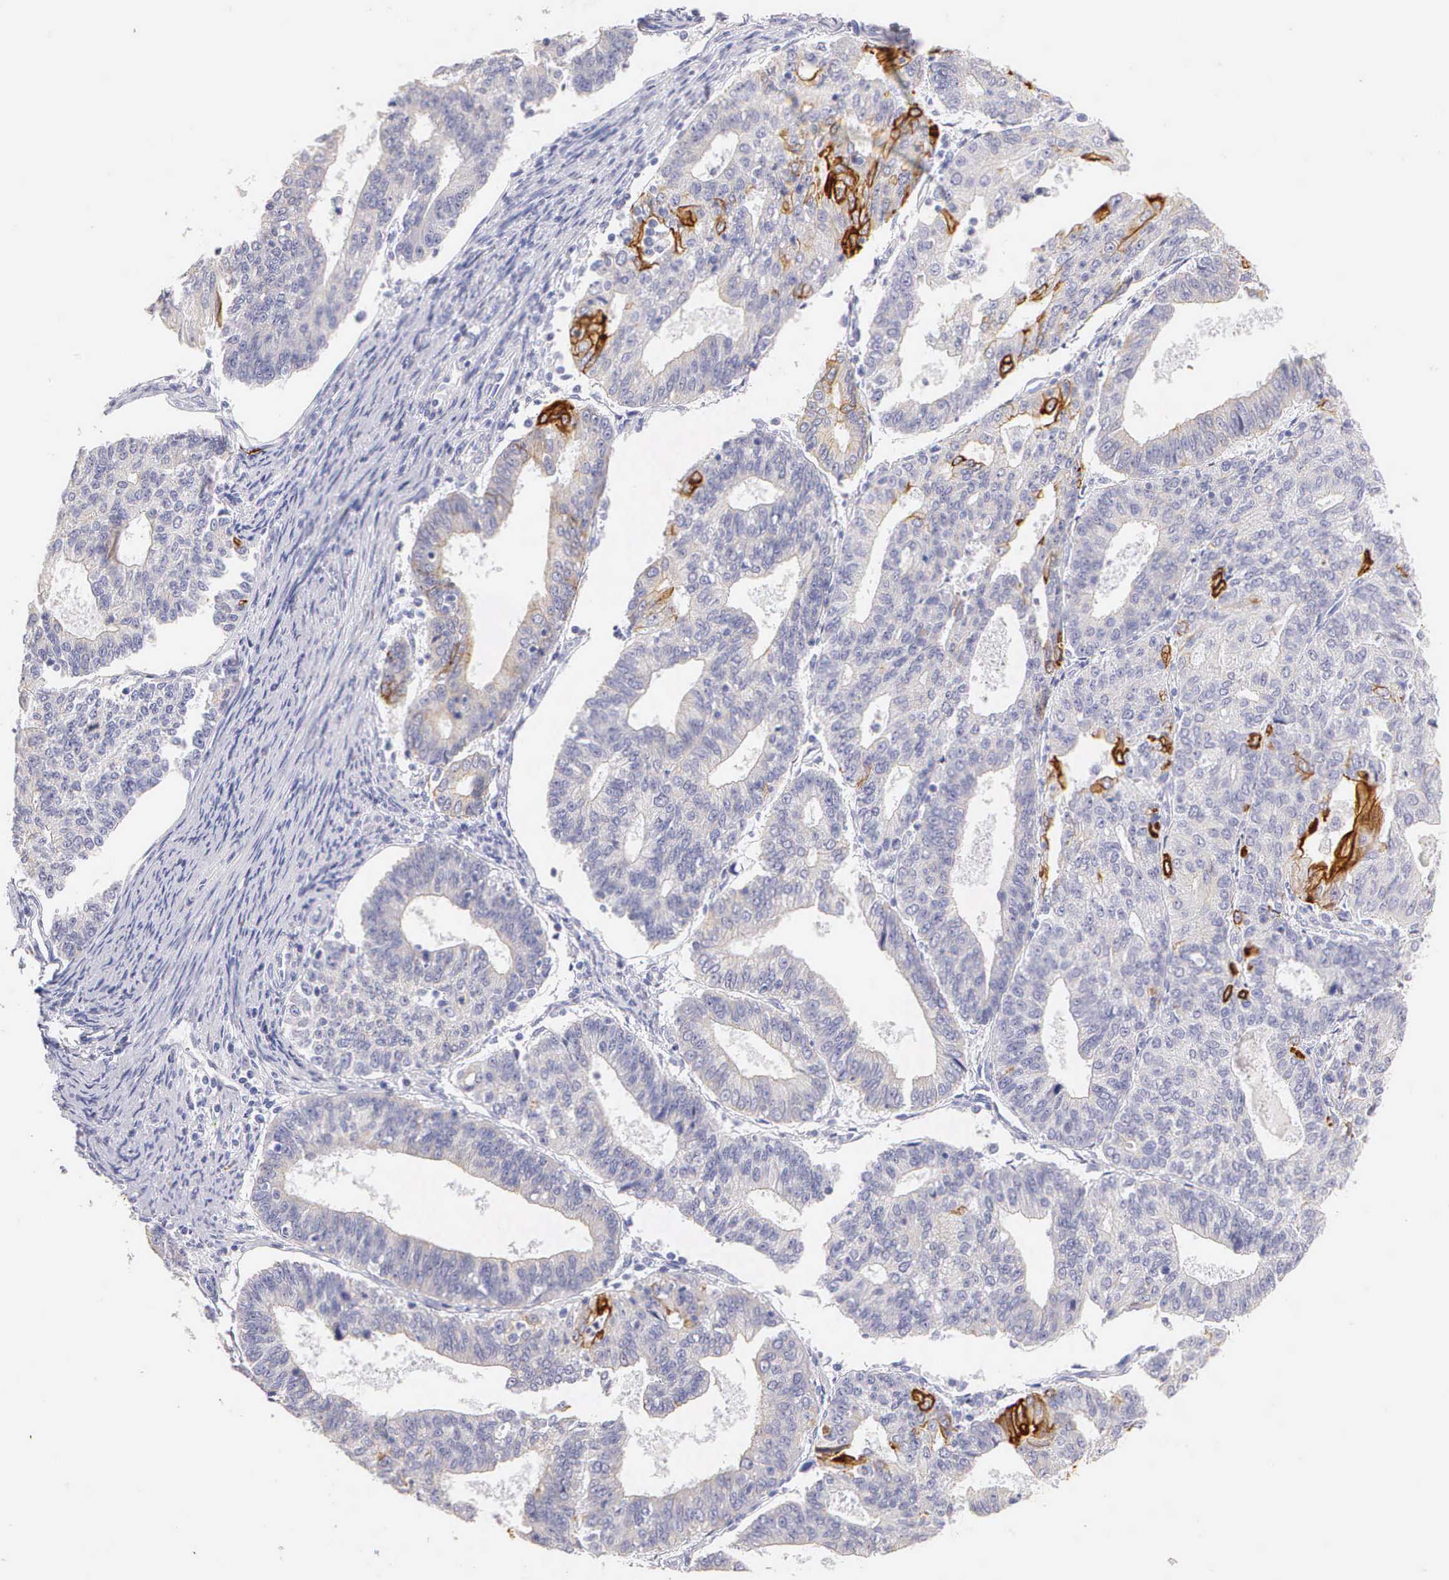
{"staining": {"intensity": "moderate", "quantity": "<25%", "location": "cytoplasmic/membranous"}, "tissue": "endometrial cancer", "cell_type": "Tumor cells", "image_type": "cancer", "snomed": [{"axis": "morphology", "description": "Adenocarcinoma, NOS"}, {"axis": "topography", "description": "Endometrium"}], "caption": "Endometrial cancer (adenocarcinoma) was stained to show a protein in brown. There is low levels of moderate cytoplasmic/membranous expression in about <25% of tumor cells.", "gene": "KRT17", "patient": {"sex": "female", "age": 56}}